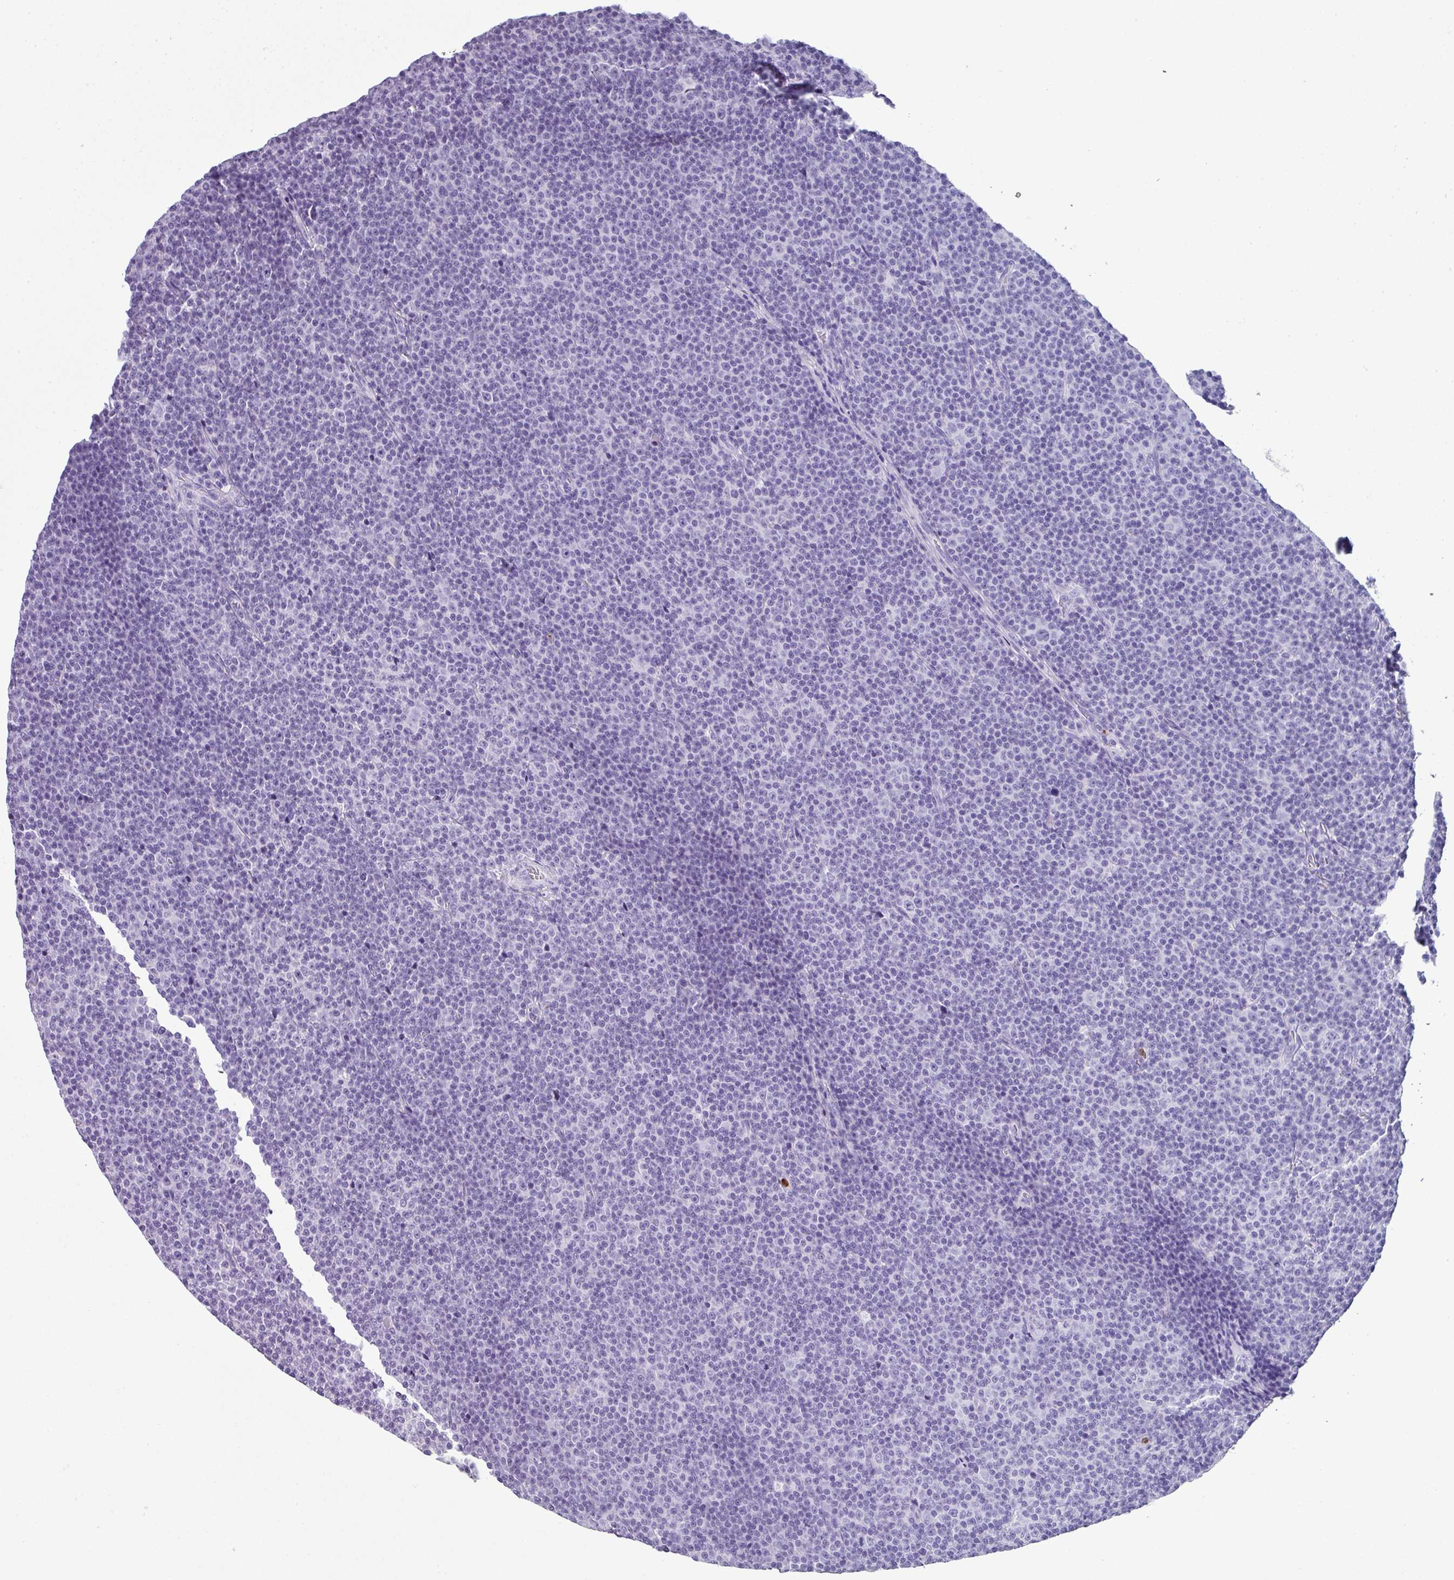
{"staining": {"intensity": "negative", "quantity": "none", "location": "none"}, "tissue": "lymphoma", "cell_type": "Tumor cells", "image_type": "cancer", "snomed": [{"axis": "morphology", "description": "Malignant lymphoma, non-Hodgkin's type, Low grade"}, {"axis": "topography", "description": "Lymph node"}], "caption": "The IHC image has no significant staining in tumor cells of low-grade malignant lymphoma, non-Hodgkin's type tissue.", "gene": "CTSG", "patient": {"sex": "female", "age": 67}}